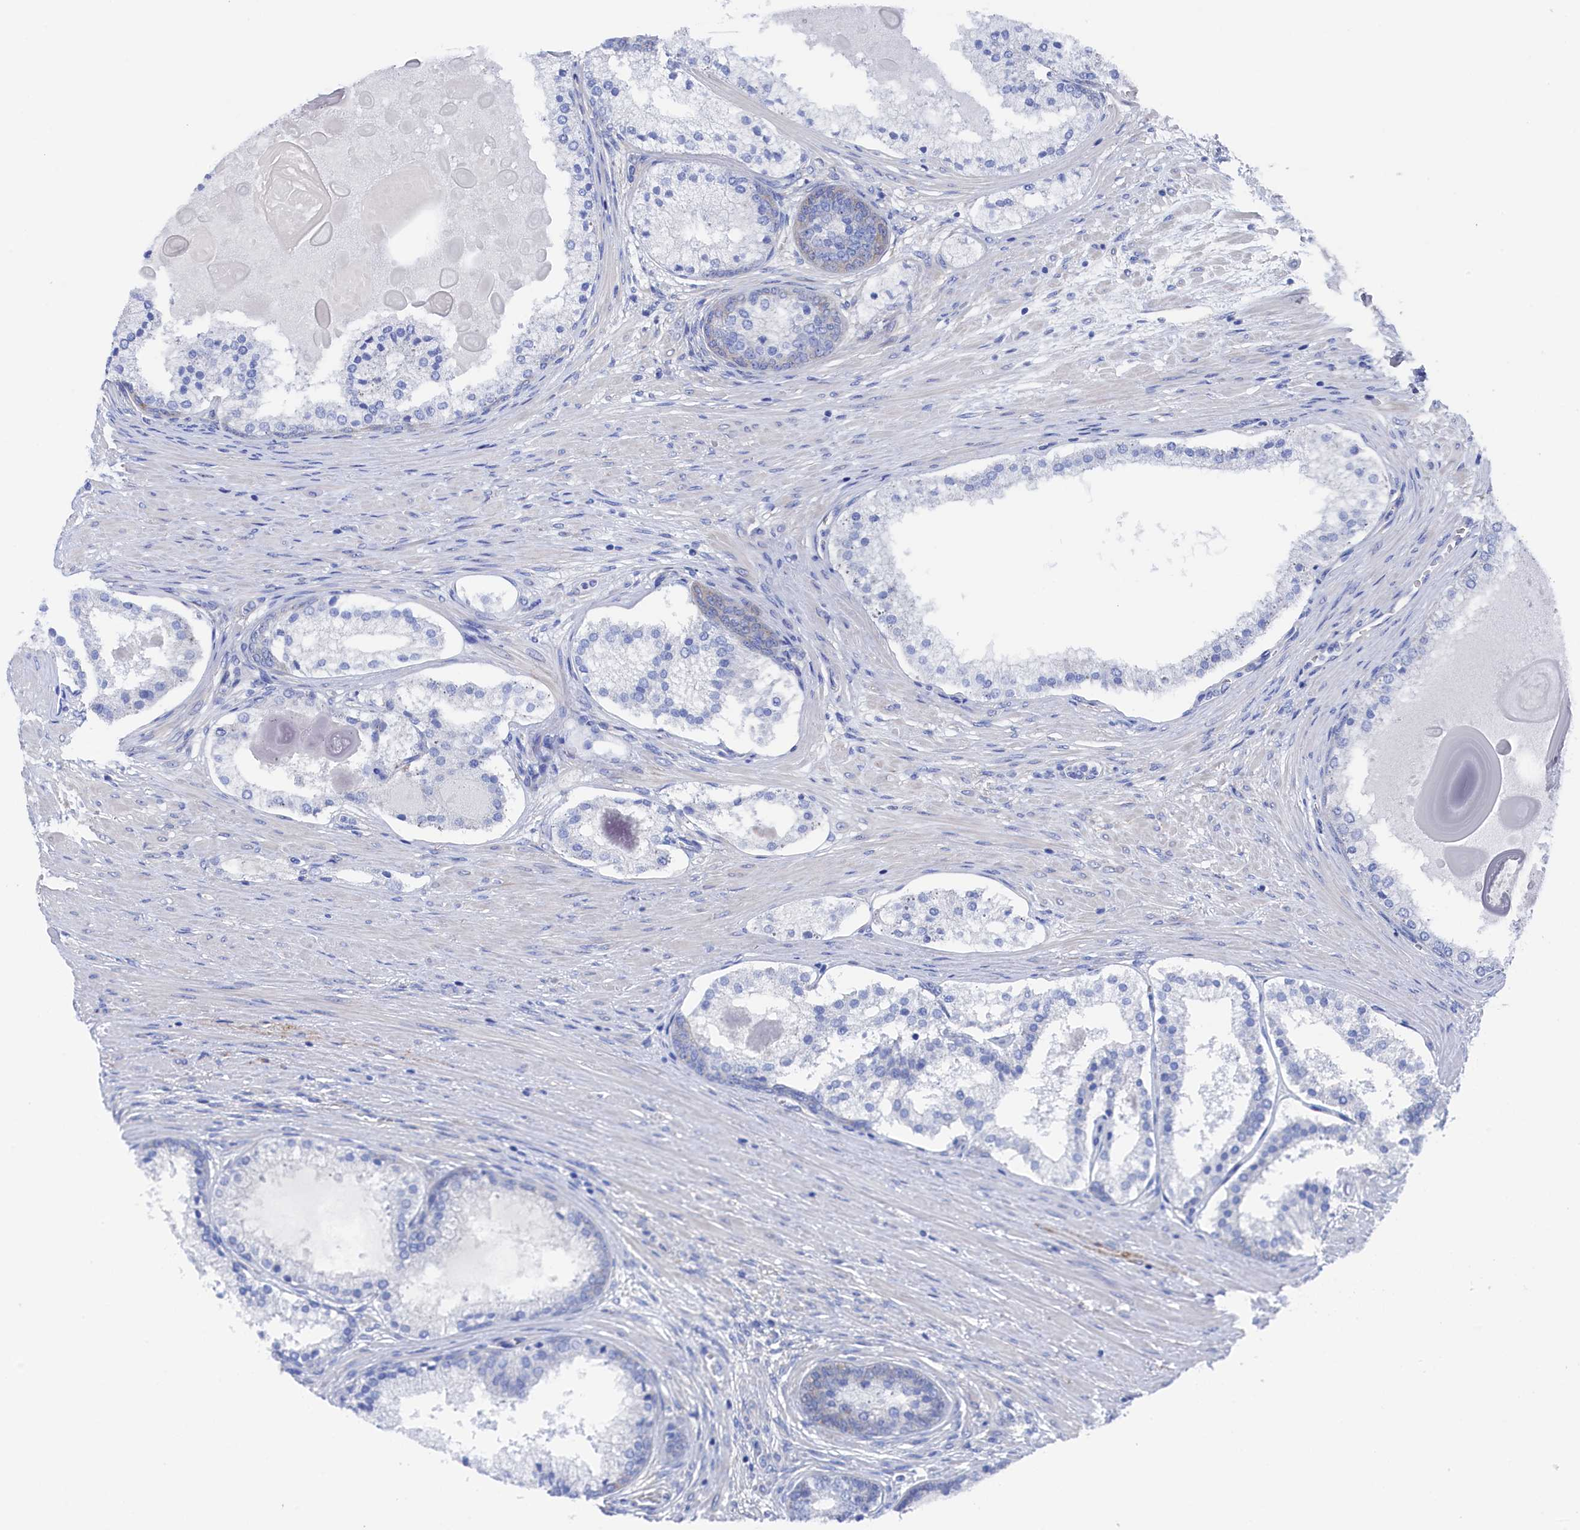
{"staining": {"intensity": "negative", "quantity": "none", "location": "none"}, "tissue": "prostate cancer", "cell_type": "Tumor cells", "image_type": "cancer", "snomed": [{"axis": "morphology", "description": "Adenocarcinoma, Low grade"}, {"axis": "topography", "description": "Prostate"}], "caption": "Immunohistochemistry histopathology image of neoplastic tissue: prostate cancer stained with DAB (3,3'-diaminobenzidine) shows no significant protein positivity in tumor cells.", "gene": "TMOD2", "patient": {"sex": "male", "age": 59}}